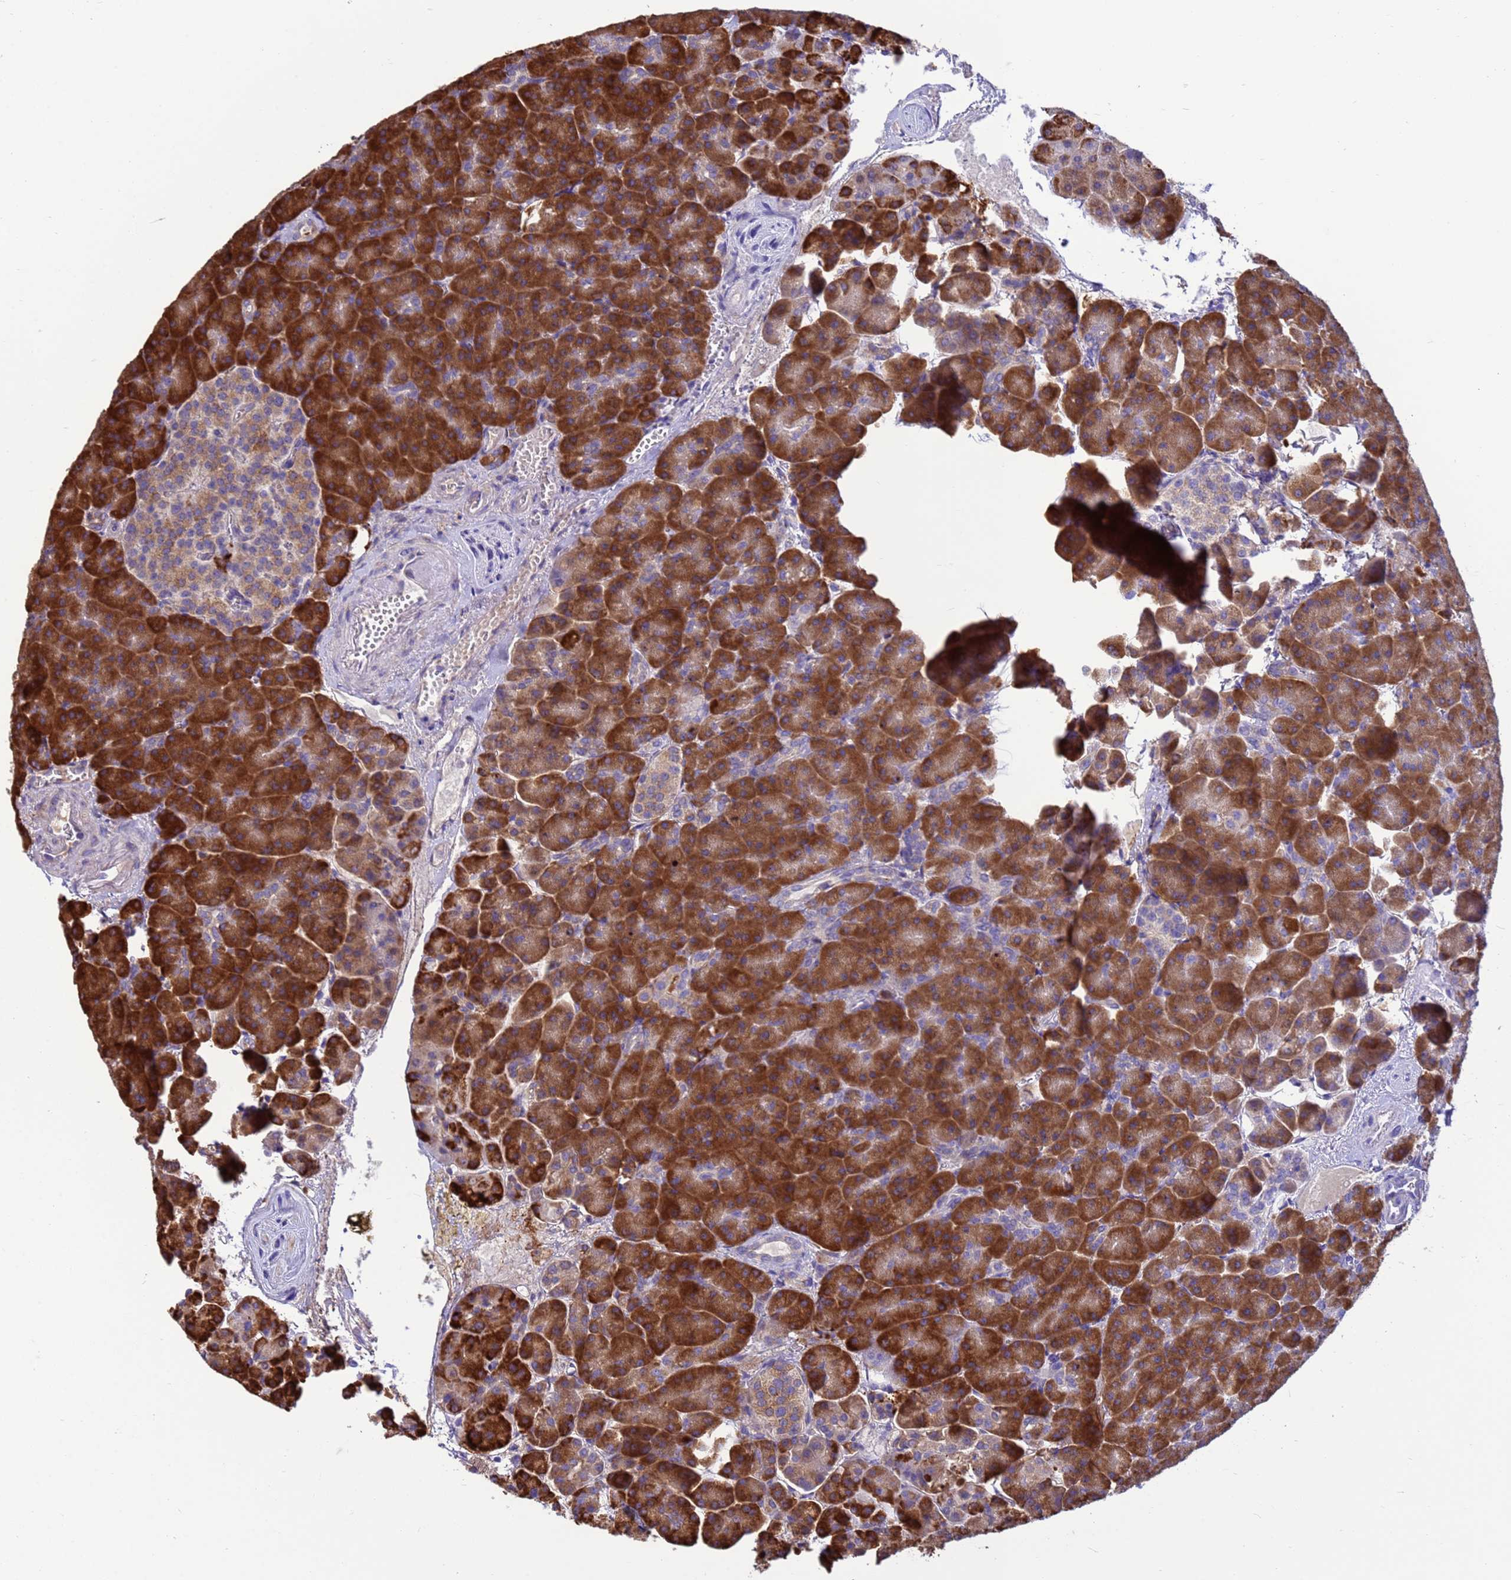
{"staining": {"intensity": "strong", "quantity": ">75%", "location": "cytoplasmic/membranous"}, "tissue": "pancreas", "cell_type": "Exocrine glandular cells", "image_type": "normal", "snomed": [{"axis": "morphology", "description": "Normal tissue, NOS"}, {"axis": "topography", "description": "Pancreas"}], "caption": "IHC histopathology image of benign human pancreas stained for a protein (brown), which reveals high levels of strong cytoplasmic/membranous positivity in approximately >75% of exocrine glandular cells.", "gene": "THAP5", "patient": {"sex": "female", "age": 74}}